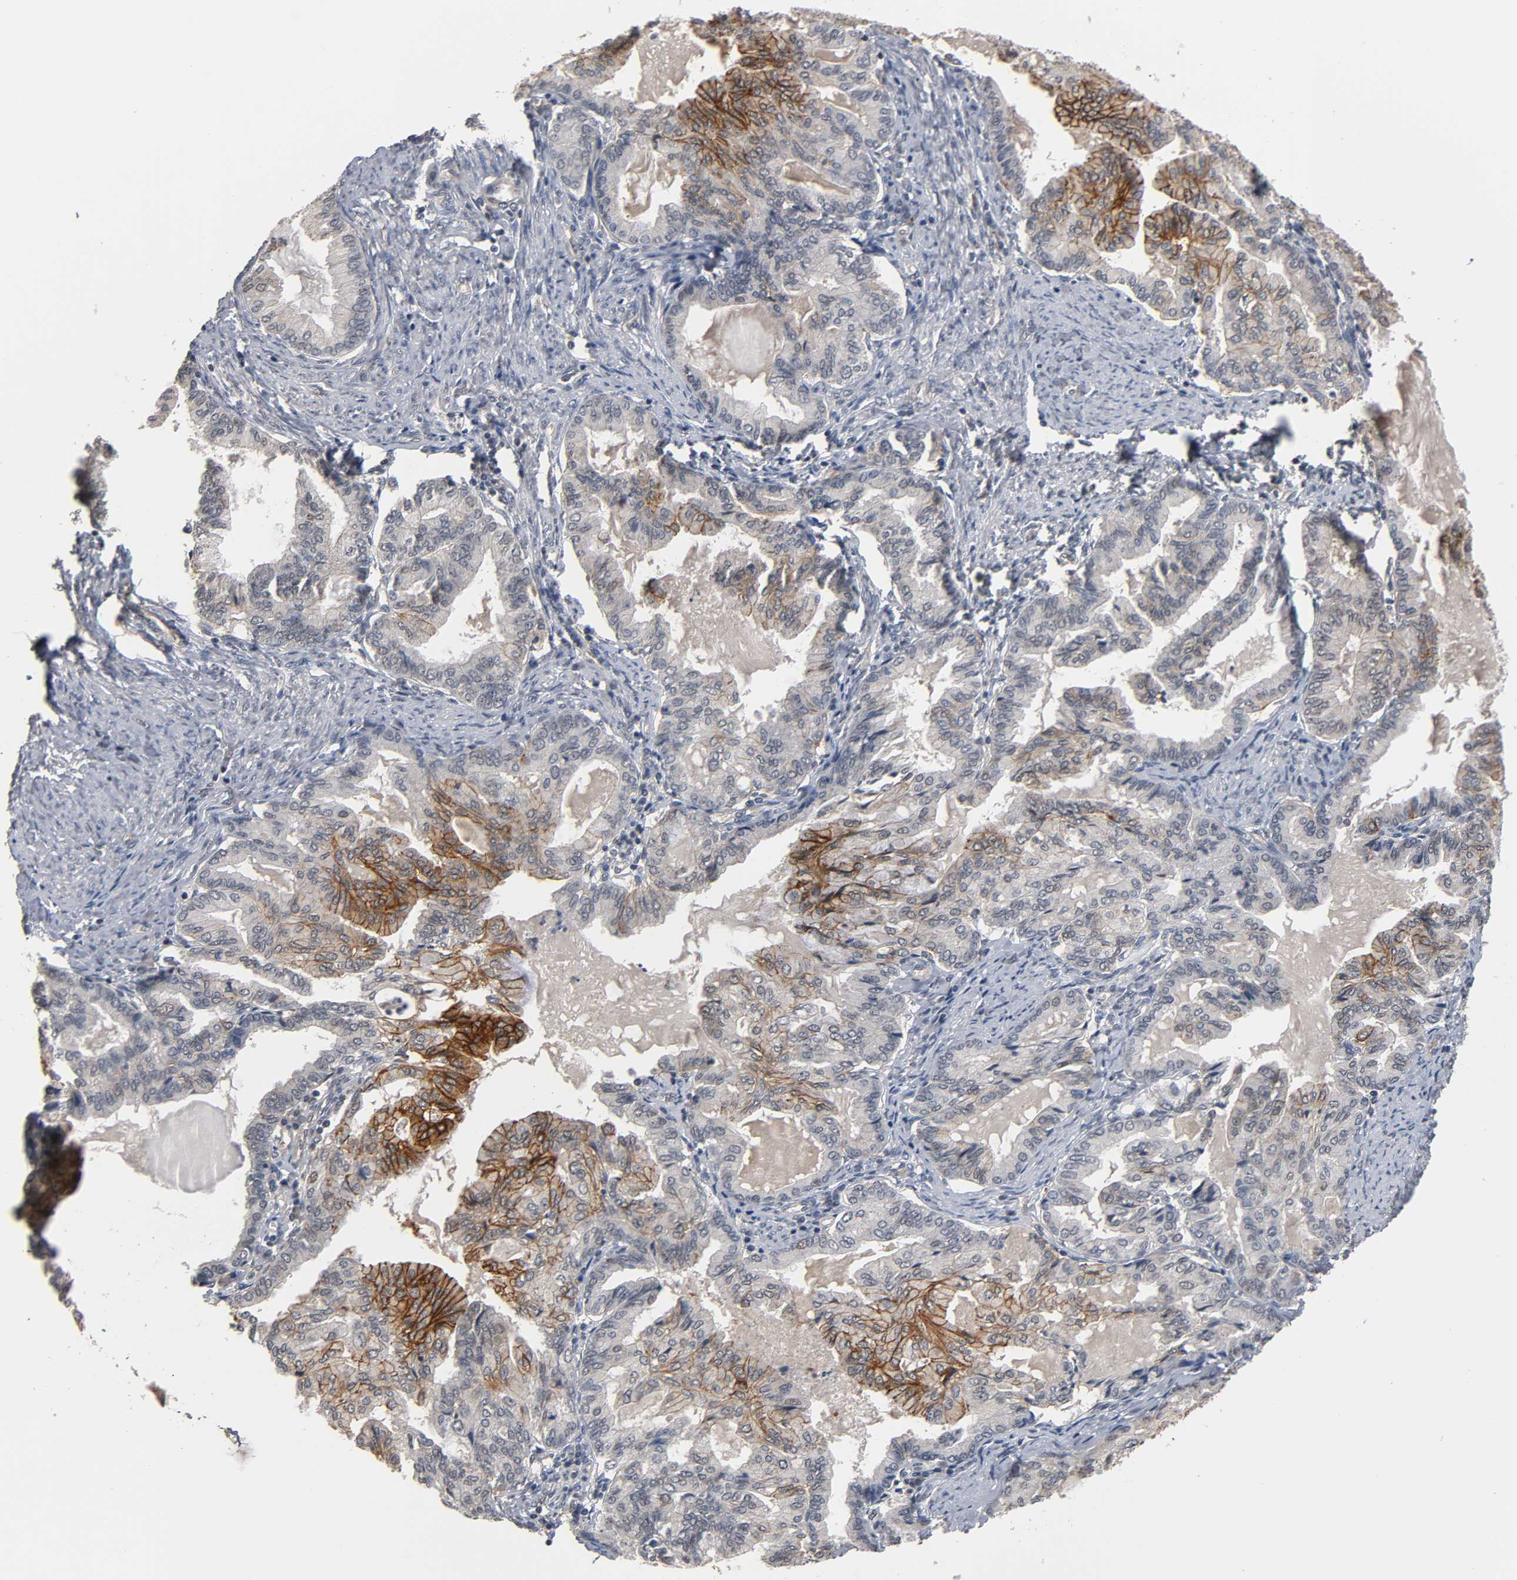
{"staining": {"intensity": "strong", "quantity": "<25%", "location": "cytoplasmic/membranous"}, "tissue": "endometrial cancer", "cell_type": "Tumor cells", "image_type": "cancer", "snomed": [{"axis": "morphology", "description": "Adenocarcinoma, NOS"}, {"axis": "topography", "description": "Endometrium"}], "caption": "Brown immunohistochemical staining in human endometrial cancer (adenocarcinoma) demonstrates strong cytoplasmic/membranous staining in about <25% of tumor cells. Using DAB (3,3'-diaminobenzidine) (brown) and hematoxylin (blue) stains, captured at high magnification using brightfield microscopy.", "gene": "HTR1E", "patient": {"sex": "female", "age": 86}}